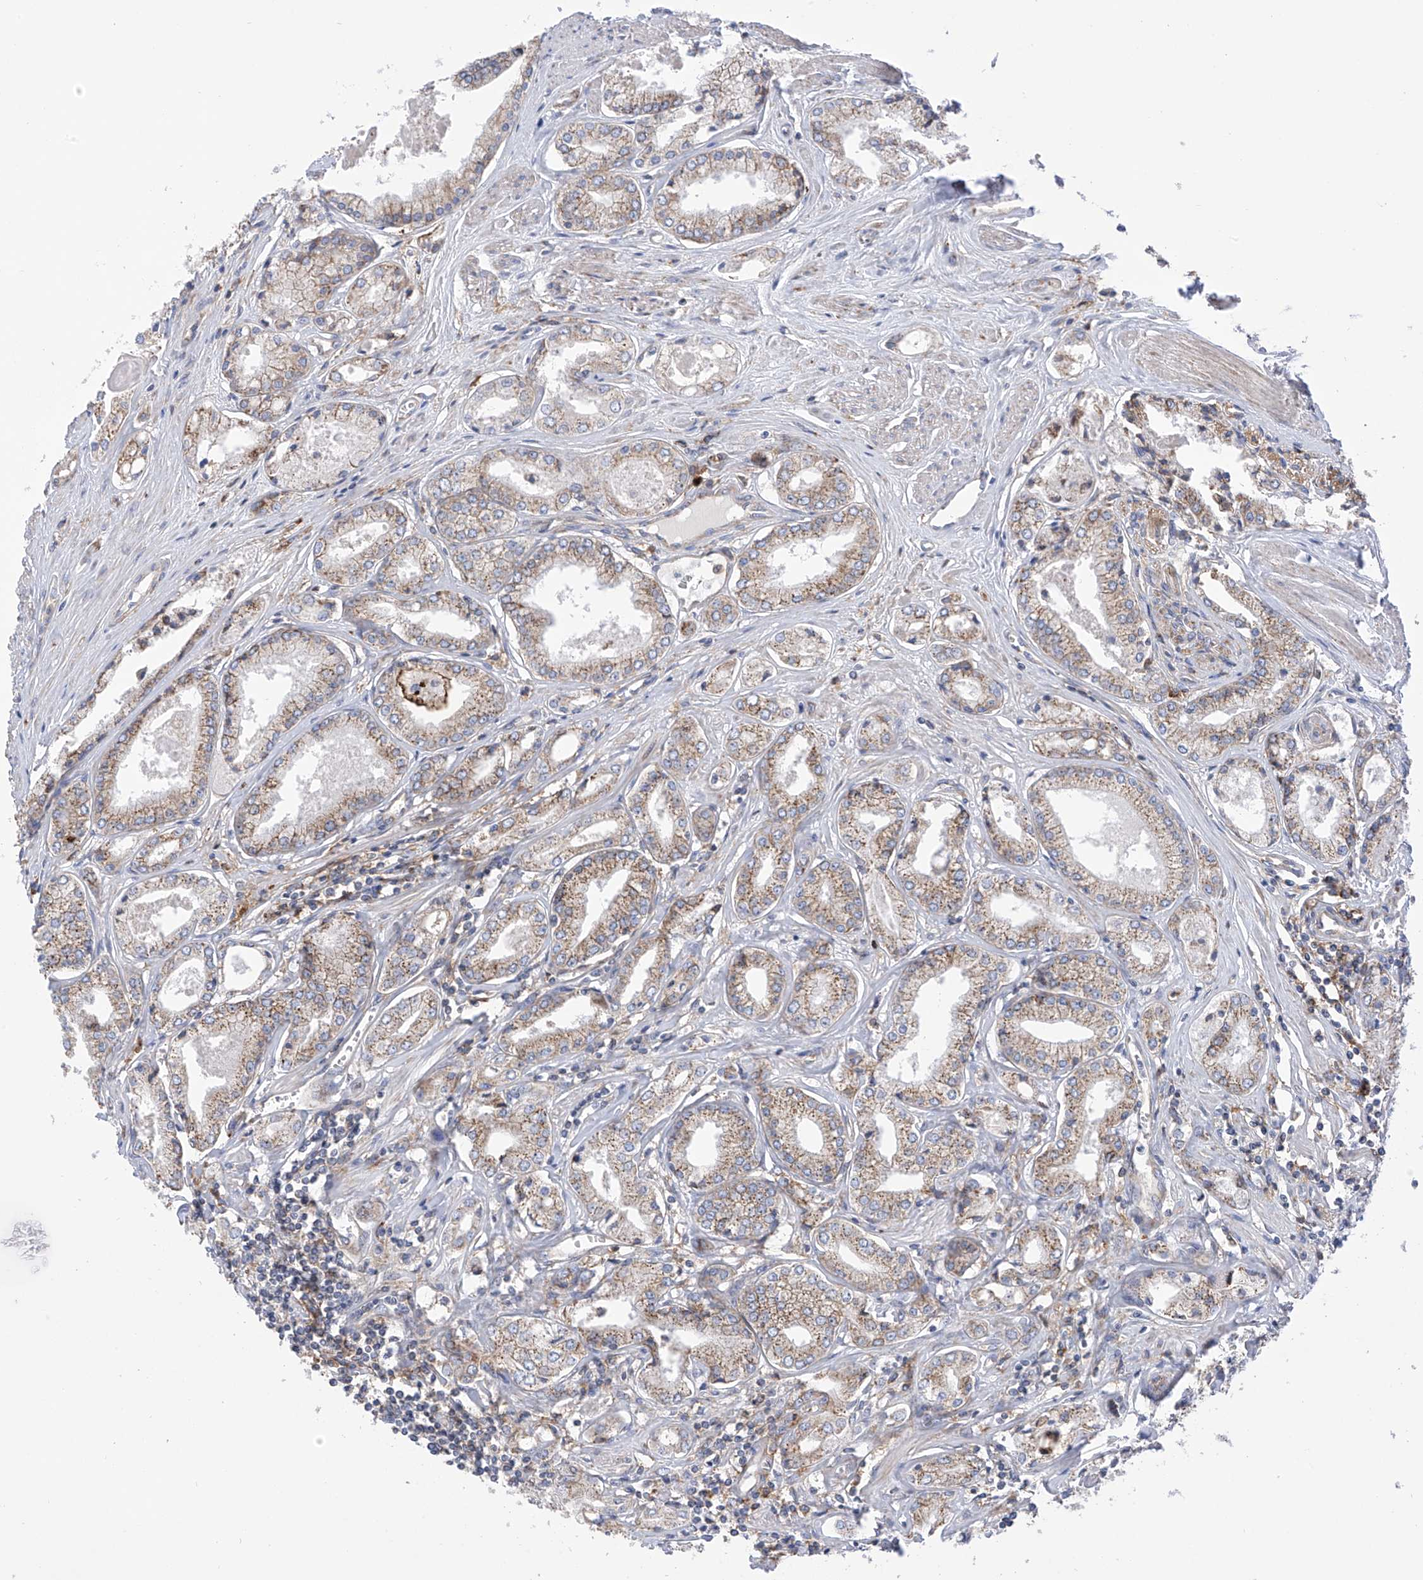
{"staining": {"intensity": "moderate", "quantity": "25%-75%", "location": "cytoplasmic/membranous"}, "tissue": "prostate cancer", "cell_type": "Tumor cells", "image_type": "cancer", "snomed": [{"axis": "morphology", "description": "Adenocarcinoma, Low grade"}, {"axis": "topography", "description": "Prostate"}], "caption": "This histopathology image exhibits immunohistochemistry staining of human adenocarcinoma (low-grade) (prostate), with medium moderate cytoplasmic/membranous positivity in approximately 25%-75% of tumor cells.", "gene": "P2RX7", "patient": {"sex": "male", "age": 60}}